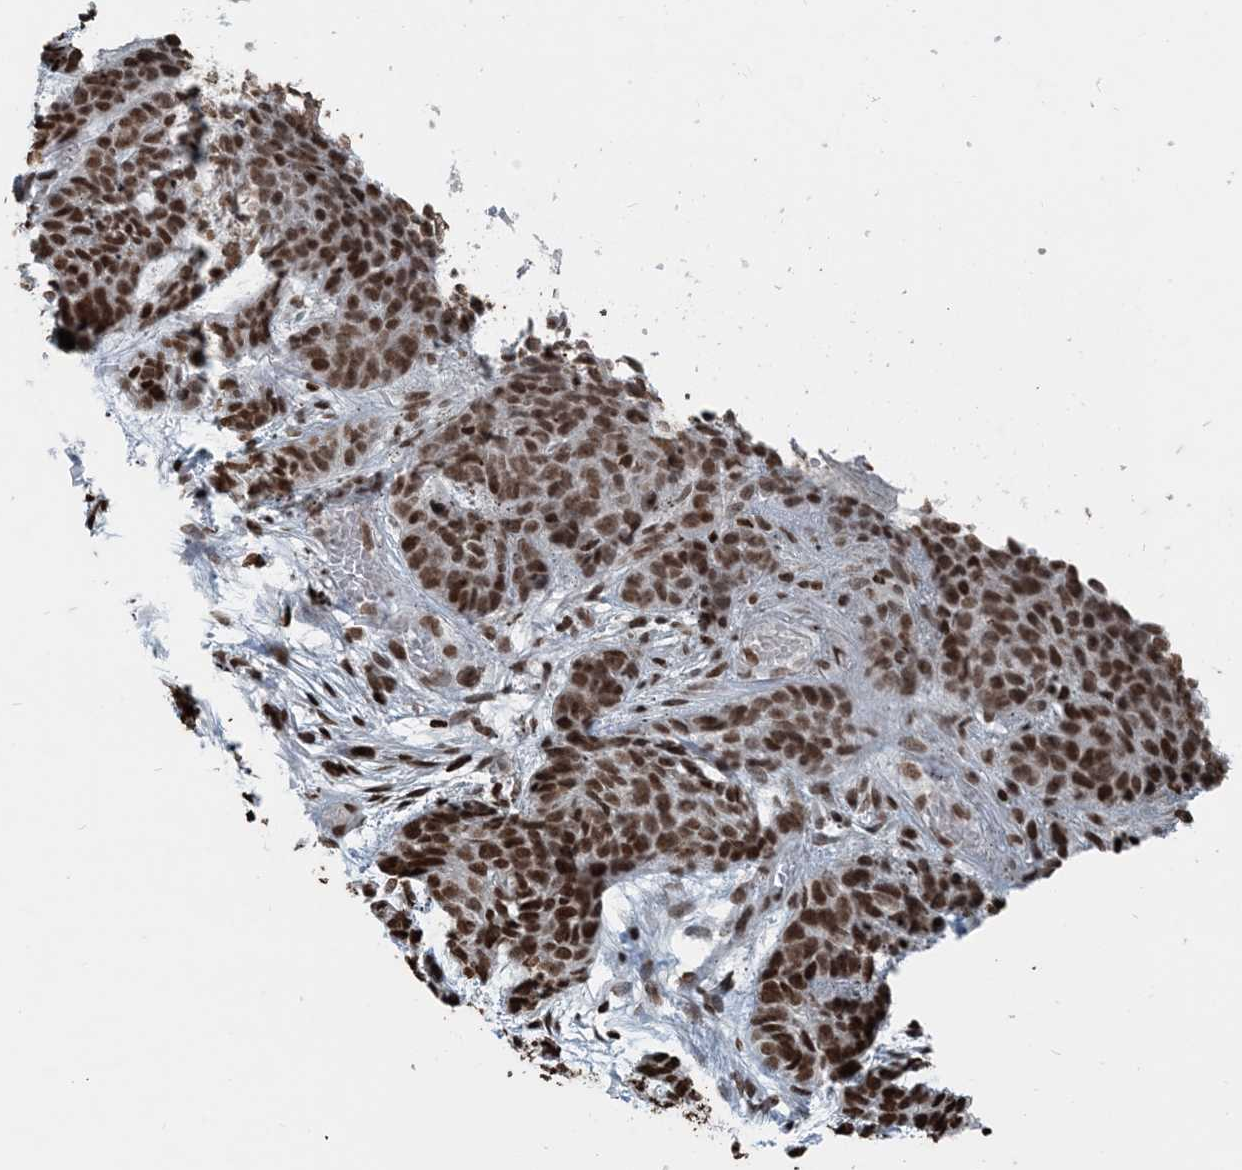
{"staining": {"intensity": "moderate", "quantity": ">75%", "location": "nuclear"}, "tissue": "skin cancer", "cell_type": "Tumor cells", "image_type": "cancer", "snomed": [{"axis": "morphology", "description": "Basal cell carcinoma"}, {"axis": "topography", "description": "Skin"}], "caption": "Moderate nuclear staining is present in about >75% of tumor cells in skin basal cell carcinoma.", "gene": "H3-3B", "patient": {"sex": "female", "age": 64}}